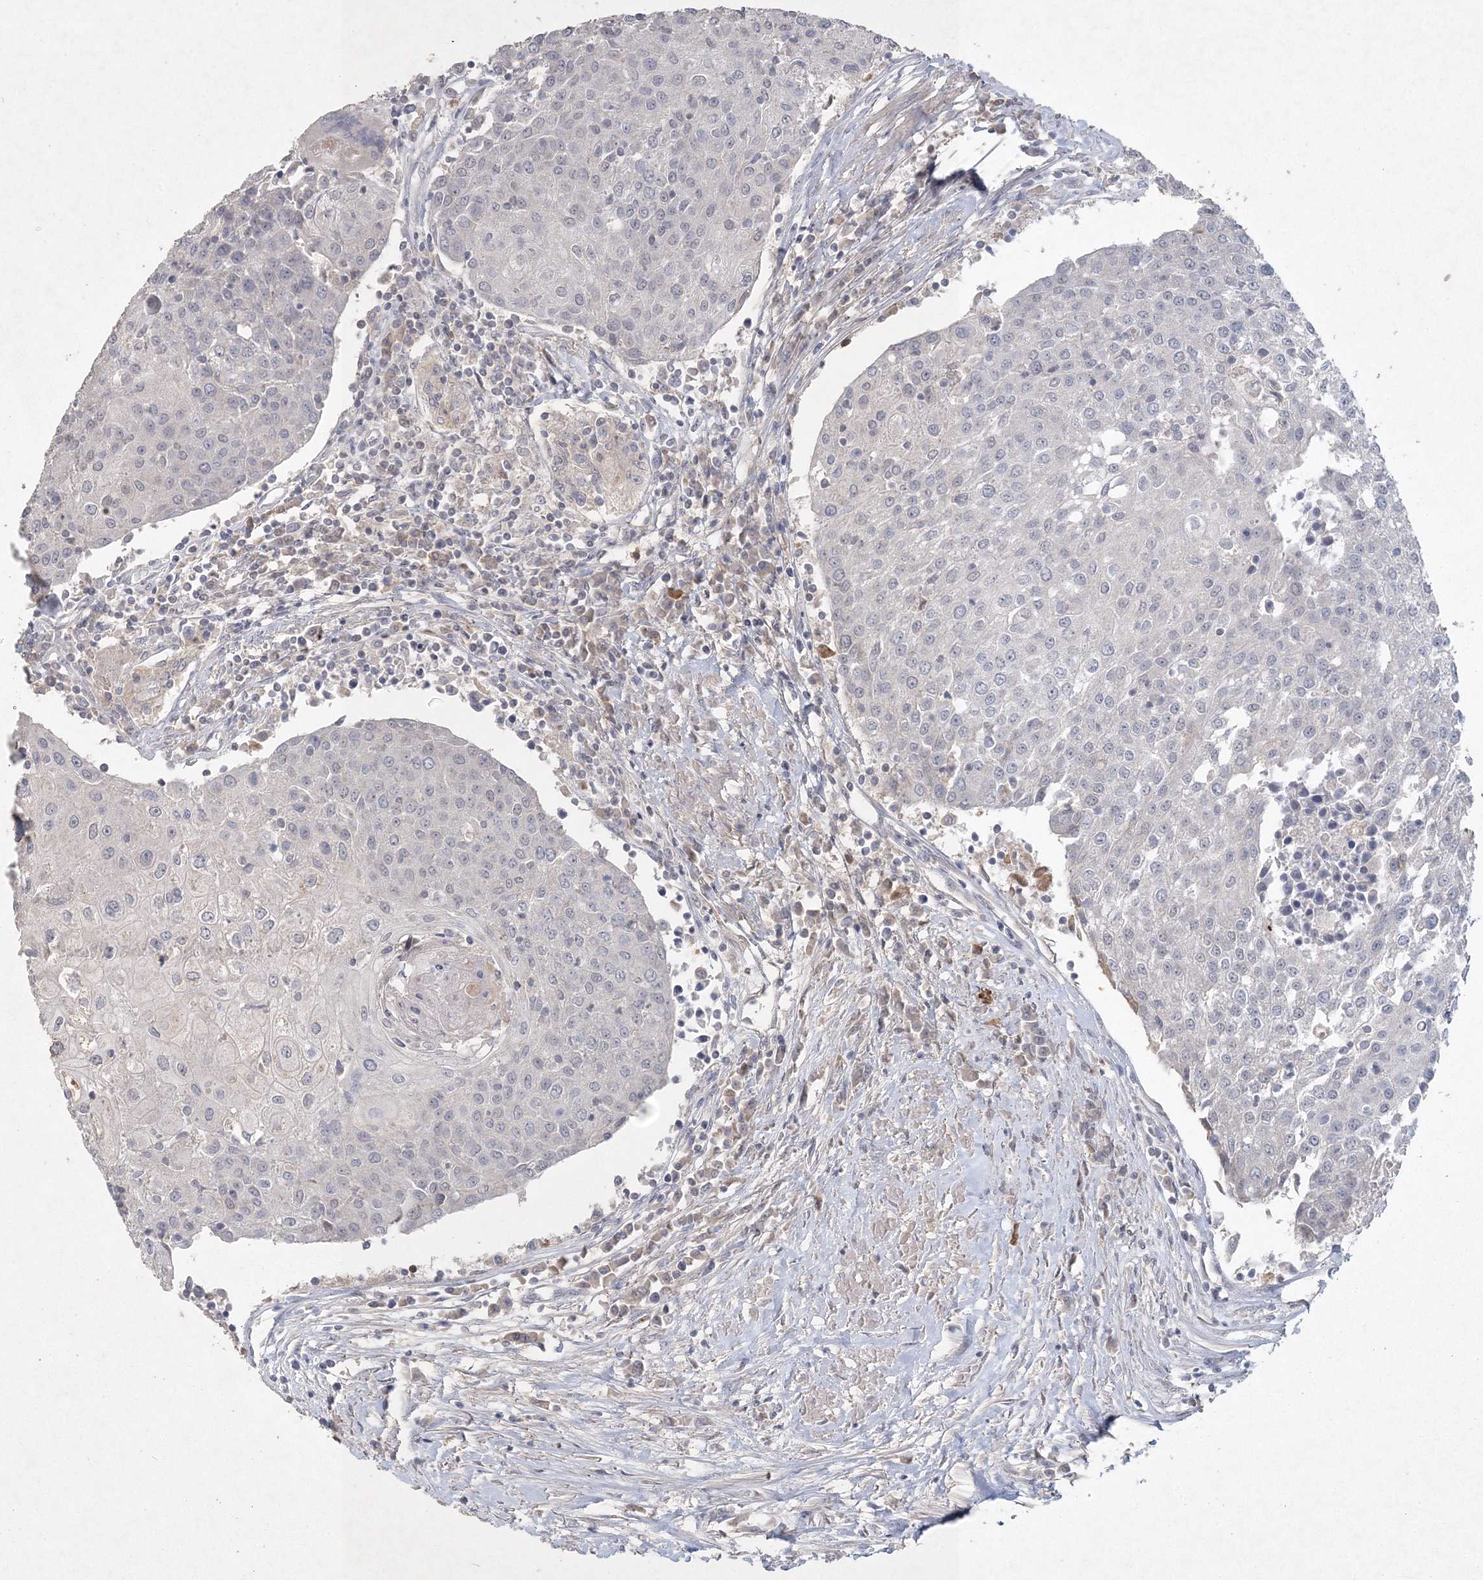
{"staining": {"intensity": "negative", "quantity": "none", "location": "none"}, "tissue": "urothelial cancer", "cell_type": "Tumor cells", "image_type": "cancer", "snomed": [{"axis": "morphology", "description": "Urothelial carcinoma, High grade"}, {"axis": "topography", "description": "Urinary bladder"}], "caption": "Immunohistochemistry micrograph of urothelial cancer stained for a protein (brown), which shows no staining in tumor cells.", "gene": "UIMC1", "patient": {"sex": "female", "age": 85}}